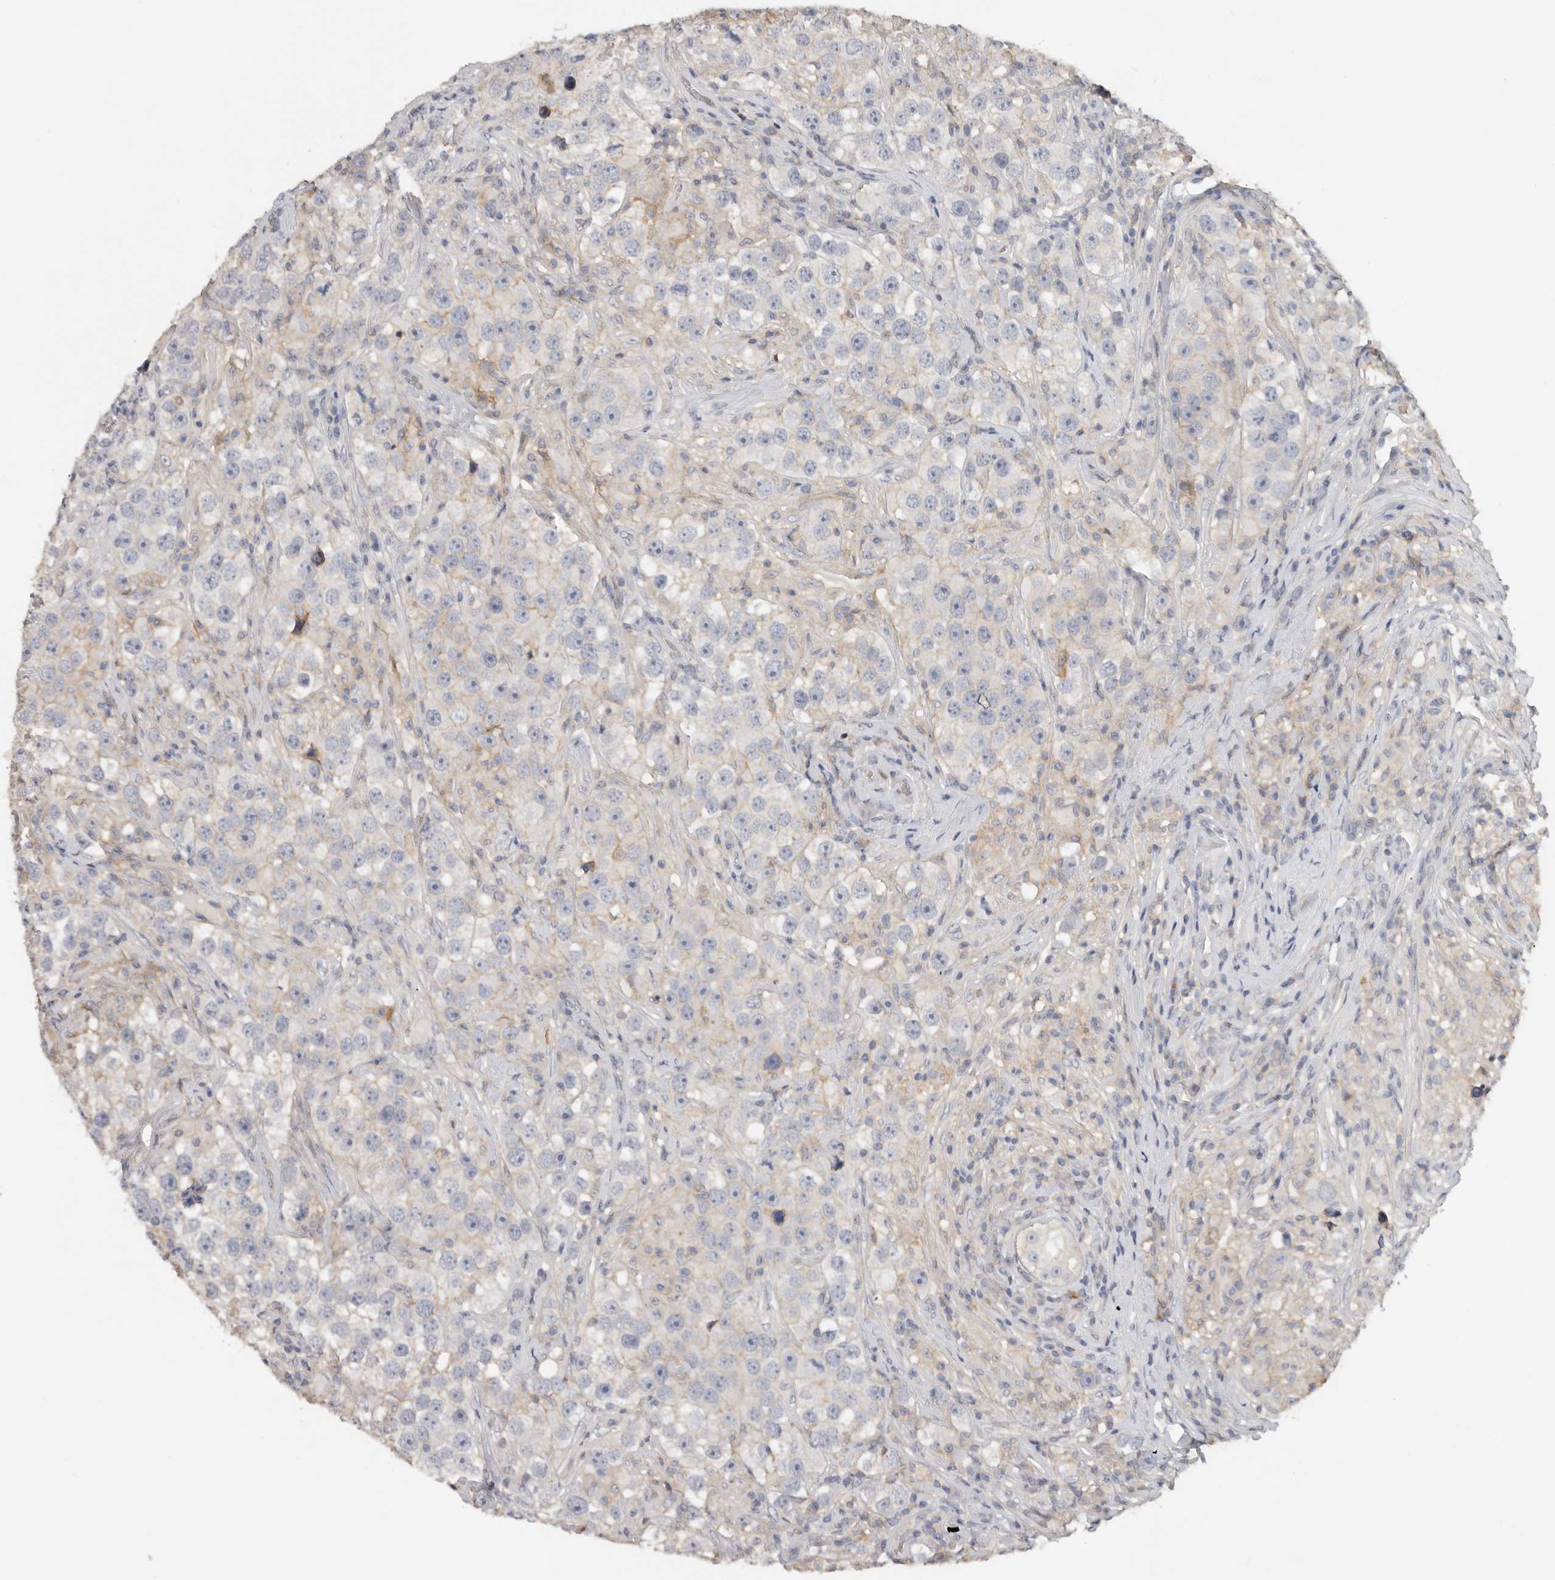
{"staining": {"intensity": "weak", "quantity": "<25%", "location": "cytoplasmic/membranous"}, "tissue": "testis cancer", "cell_type": "Tumor cells", "image_type": "cancer", "snomed": [{"axis": "morphology", "description": "Seminoma, NOS"}, {"axis": "topography", "description": "Testis"}], "caption": "Immunohistochemical staining of testis cancer (seminoma) shows no significant expression in tumor cells. (IHC, brightfield microscopy, high magnification).", "gene": "WDTC1", "patient": {"sex": "male", "age": 49}}